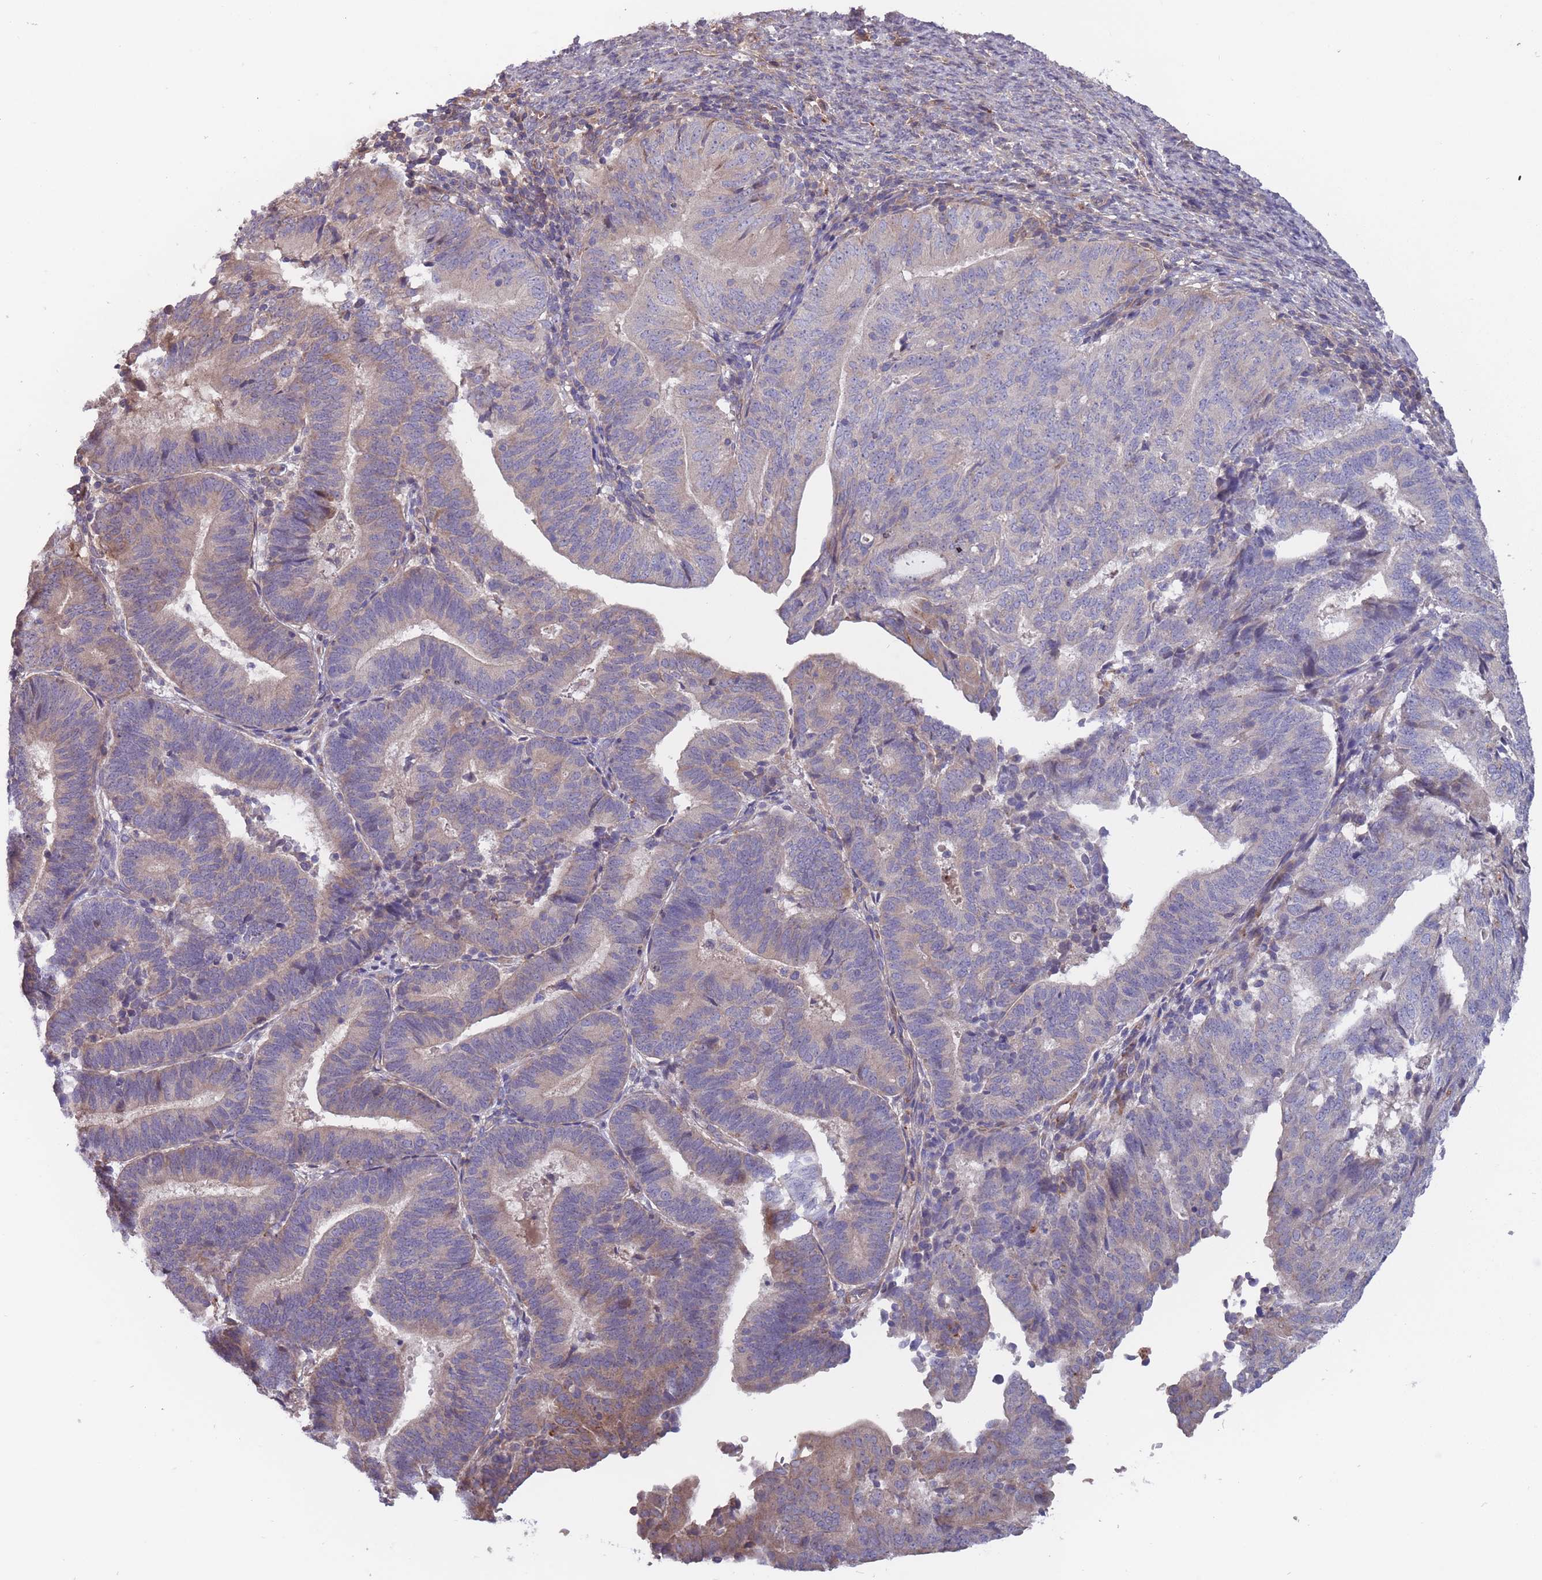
{"staining": {"intensity": "weak", "quantity": "<25%", "location": "cytoplasmic/membranous"}, "tissue": "endometrial cancer", "cell_type": "Tumor cells", "image_type": "cancer", "snomed": [{"axis": "morphology", "description": "Adenocarcinoma, NOS"}, {"axis": "topography", "description": "Endometrium"}], "caption": "Endometrial adenocarcinoma stained for a protein using IHC shows no expression tumor cells.", "gene": "ITPKC", "patient": {"sex": "female", "age": 70}}